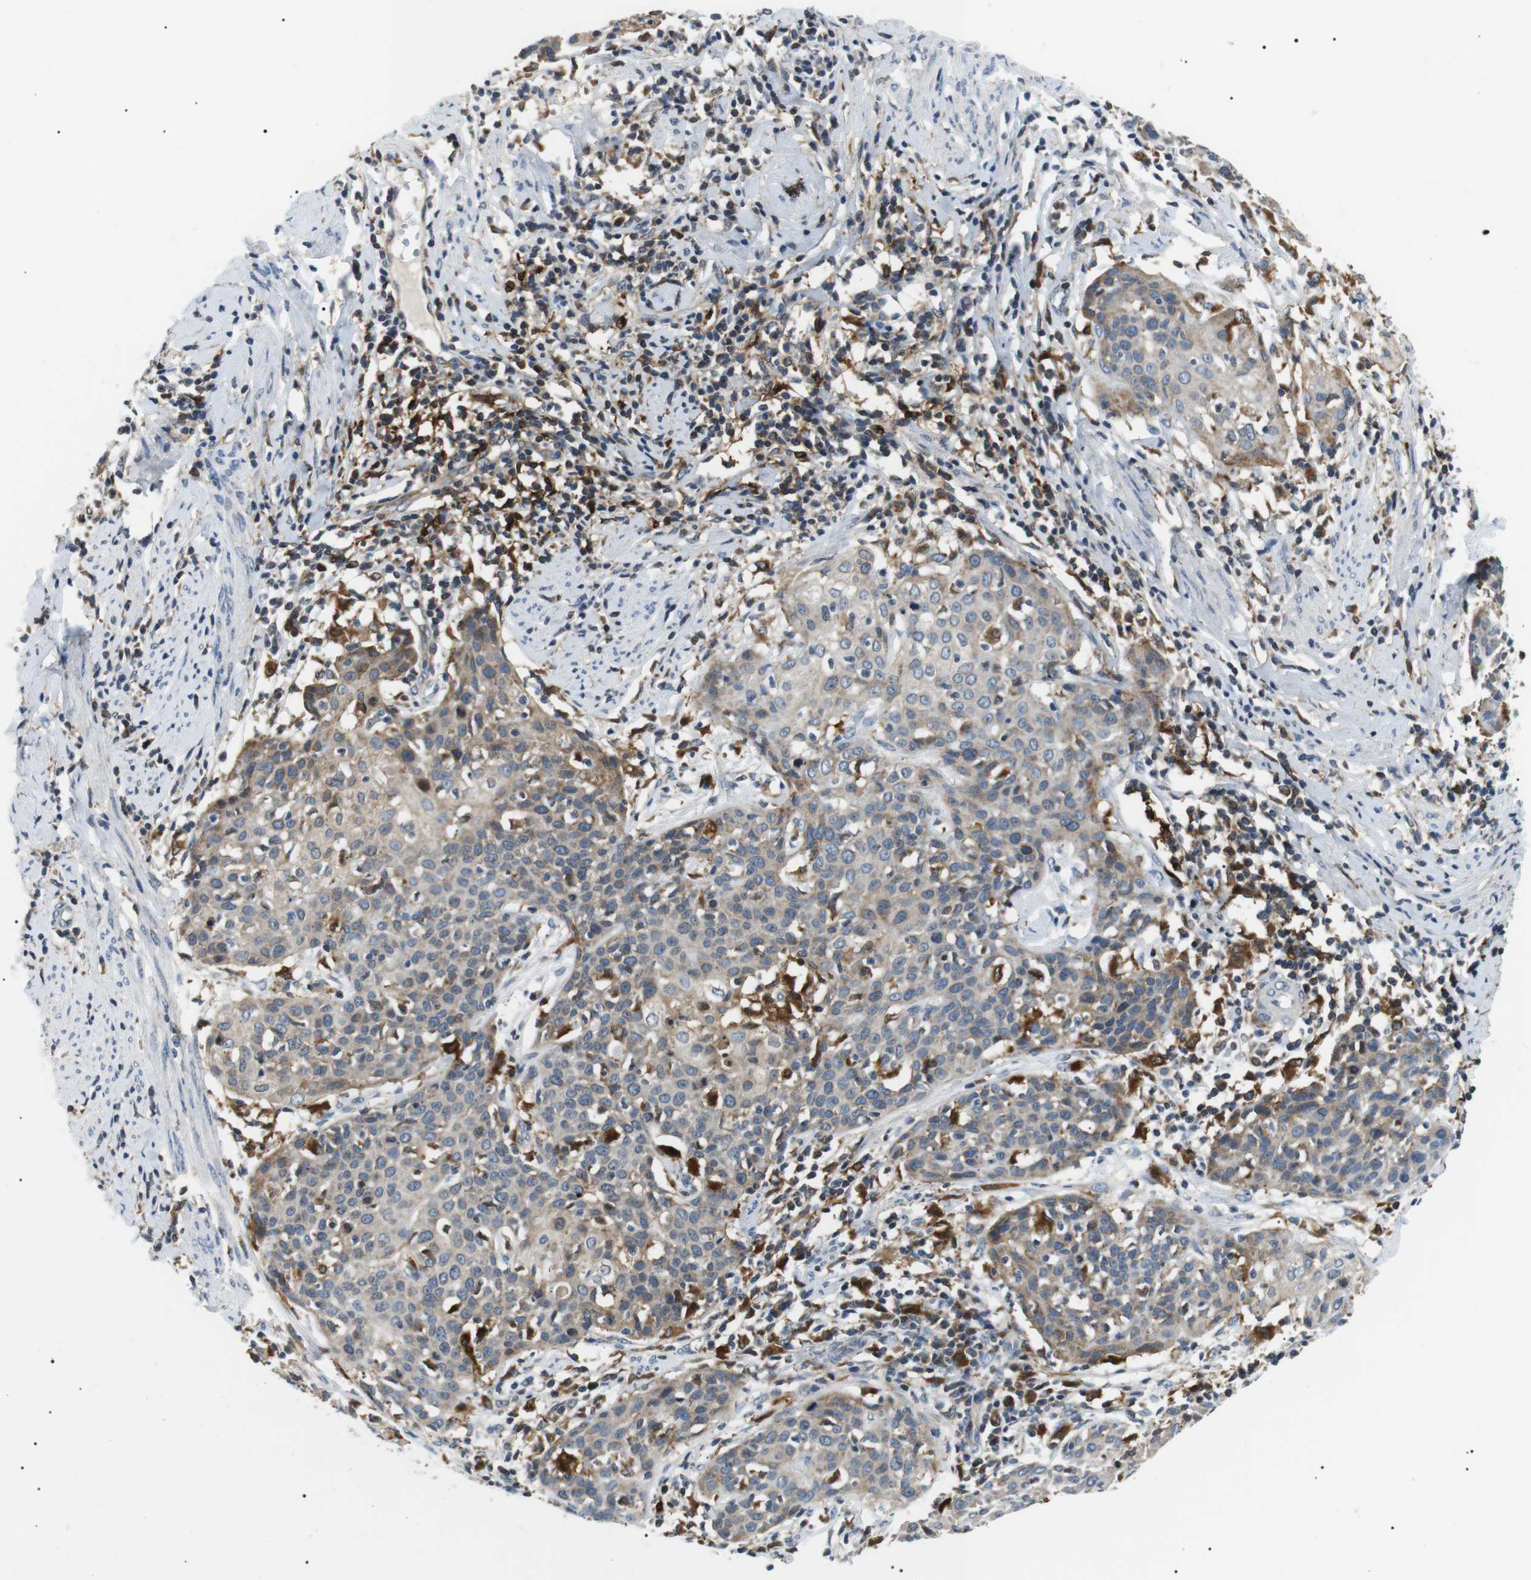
{"staining": {"intensity": "weak", "quantity": ">75%", "location": "cytoplasmic/membranous"}, "tissue": "cervical cancer", "cell_type": "Tumor cells", "image_type": "cancer", "snomed": [{"axis": "morphology", "description": "Squamous cell carcinoma, NOS"}, {"axis": "topography", "description": "Cervix"}], "caption": "Cervical squamous cell carcinoma tissue displays weak cytoplasmic/membranous staining in approximately >75% of tumor cells, visualized by immunohistochemistry.", "gene": "RAB9A", "patient": {"sex": "female", "age": 38}}